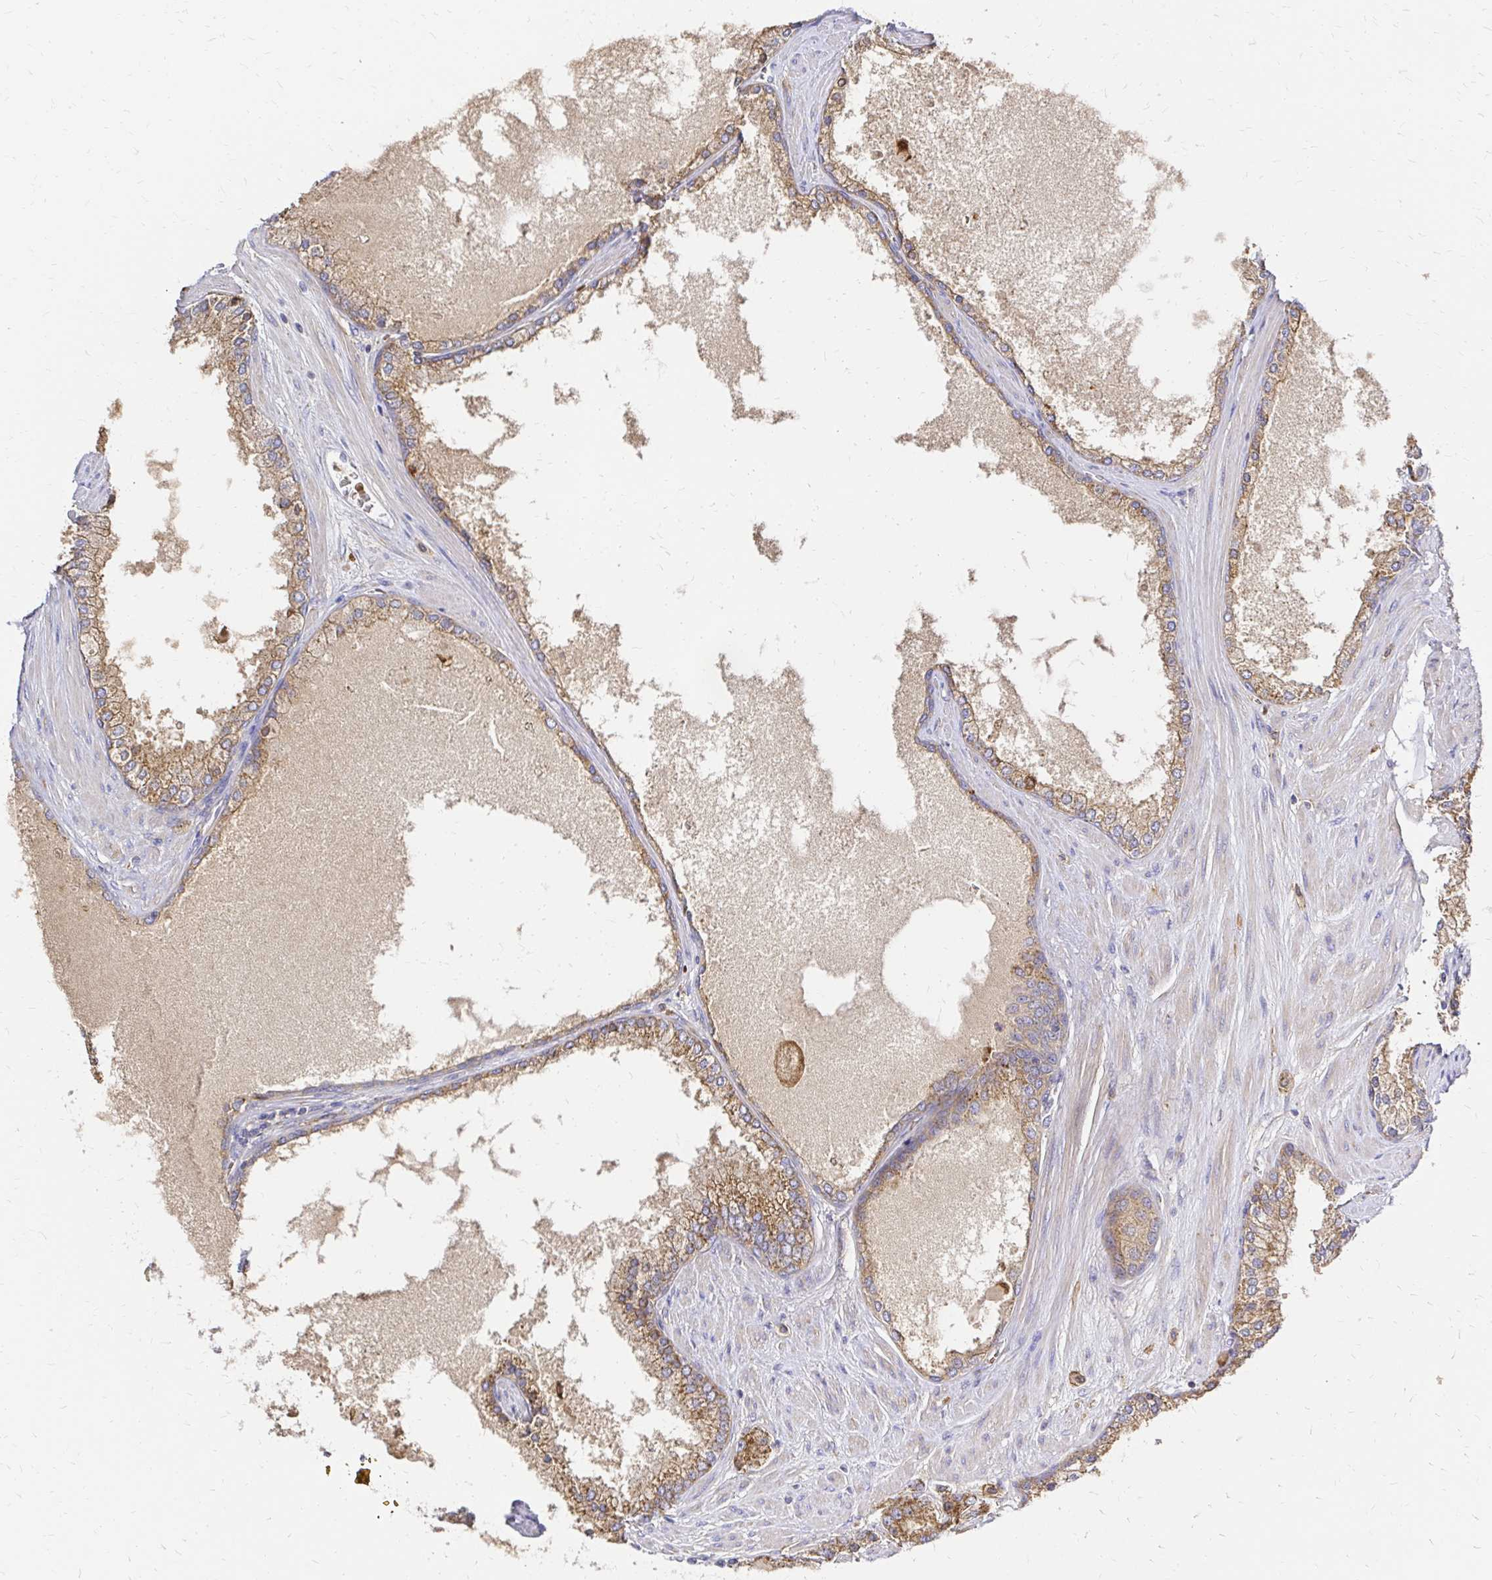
{"staining": {"intensity": "moderate", "quantity": ">75%", "location": "cytoplasmic/membranous"}, "tissue": "prostate cancer", "cell_type": "Tumor cells", "image_type": "cancer", "snomed": [{"axis": "morphology", "description": "Adenocarcinoma, High grade"}, {"axis": "topography", "description": "Prostate"}], "caption": "Immunohistochemistry (IHC) of adenocarcinoma (high-grade) (prostate) displays medium levels of moderate cytoplasmic/membranous positivity in approximately >75% of tumor cells. The protein of interest is stained brown, and the nuclei are stained in blue (DAB IHC with brightfield microscopy, high magnification).", "gene": "MRPL13", "patient": {"sex": "male", "age": 67}}